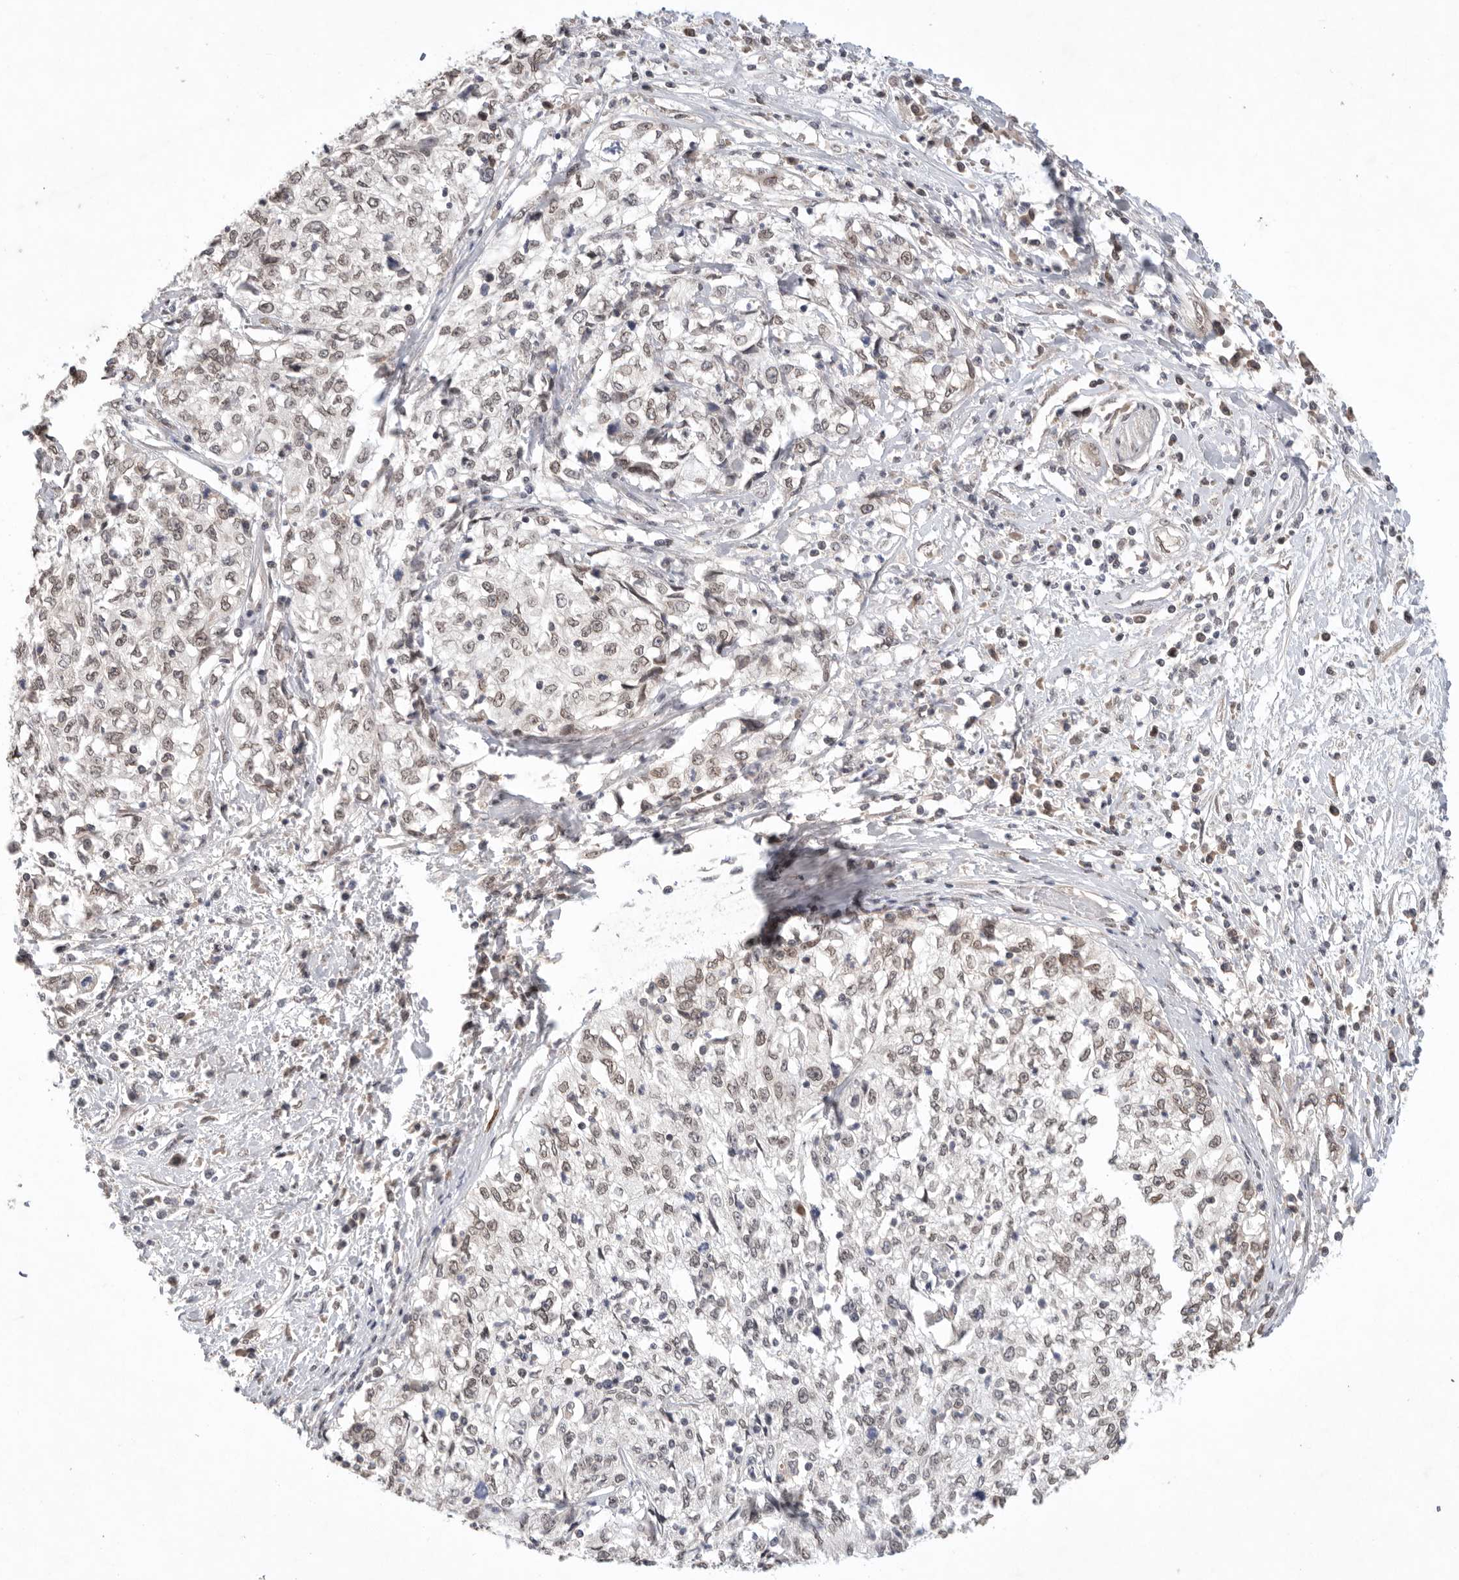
{"staining": {"intensity": "weak", "quantity": "25%-75%", "location": "nuclear"}, "tissue": "cervical cancer", "cell_type": "Tumor cells", "image_type": "cancer", "snomed": [{"axis": "morphology", "description": "Squamous cell carcinoma, NOS"}, {"axis": "topography", "description": "Cervix"}], "caption": "Immunohistochemical staining of human cervical cancer displays low levels of weak nuclear protein positivity in about 25%-75% of tumor cells.", "gene": "LEMD3", "patient": {"sex": "female", "age": 57}}